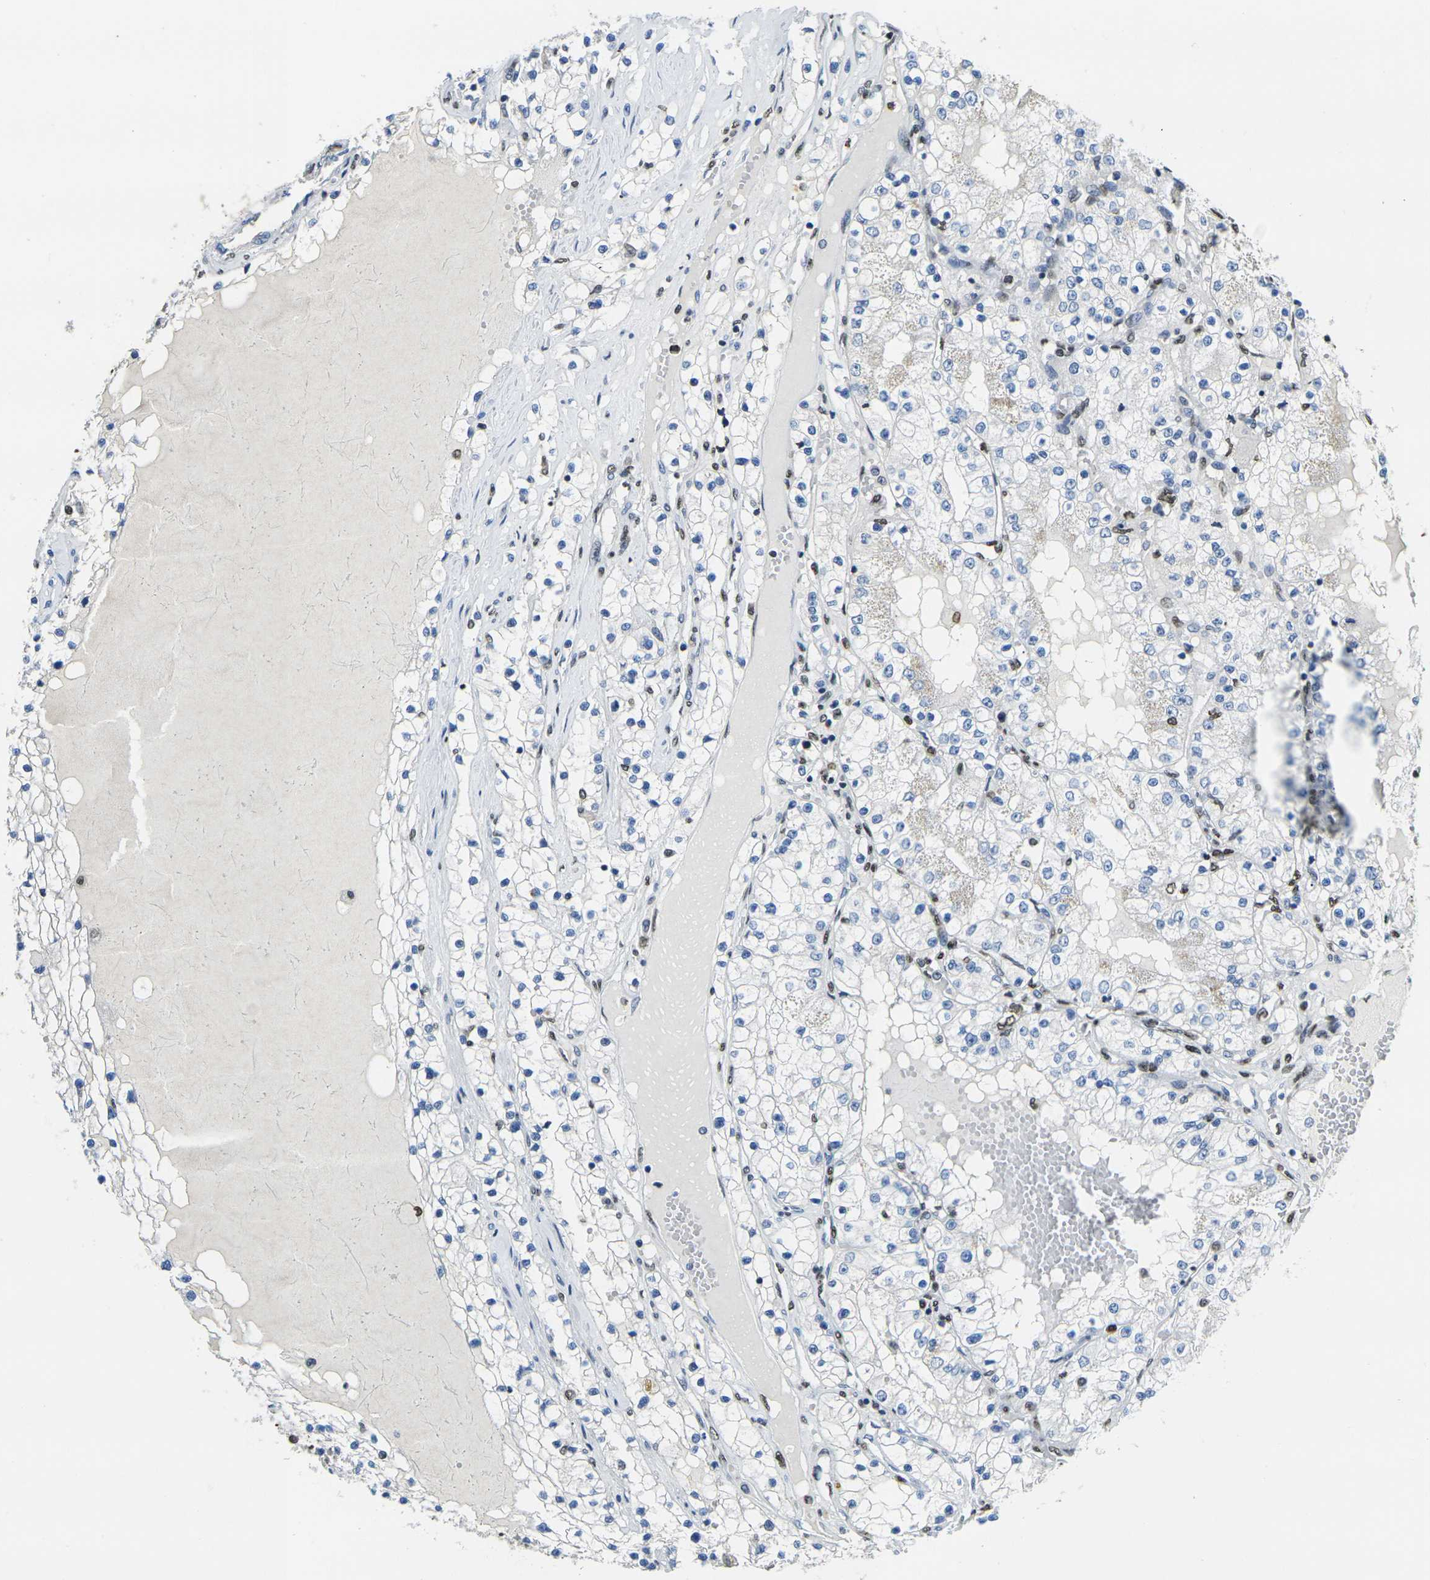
{"staining": {"intensity": "negative", "quantity": "none", "location": "none"}, "tissue": "renal cancer", "cell_type": "Tumor cells", "image_type": "cancer", "snomed": [{"axis": "morphology", "description": "Adenocarcinoma, NOS"}, {"axis": "topography", "description": "Kidney"}], "caption": "Tumor cells are negative for brown protein staining in renal cancer. (Stains: DAB IHC with hematoxylin counter stain, Microscopy: brightfield microscopy at high magnification).", "gene": "DRAXIN", "patient": {"sex": "male", "age": 68}}